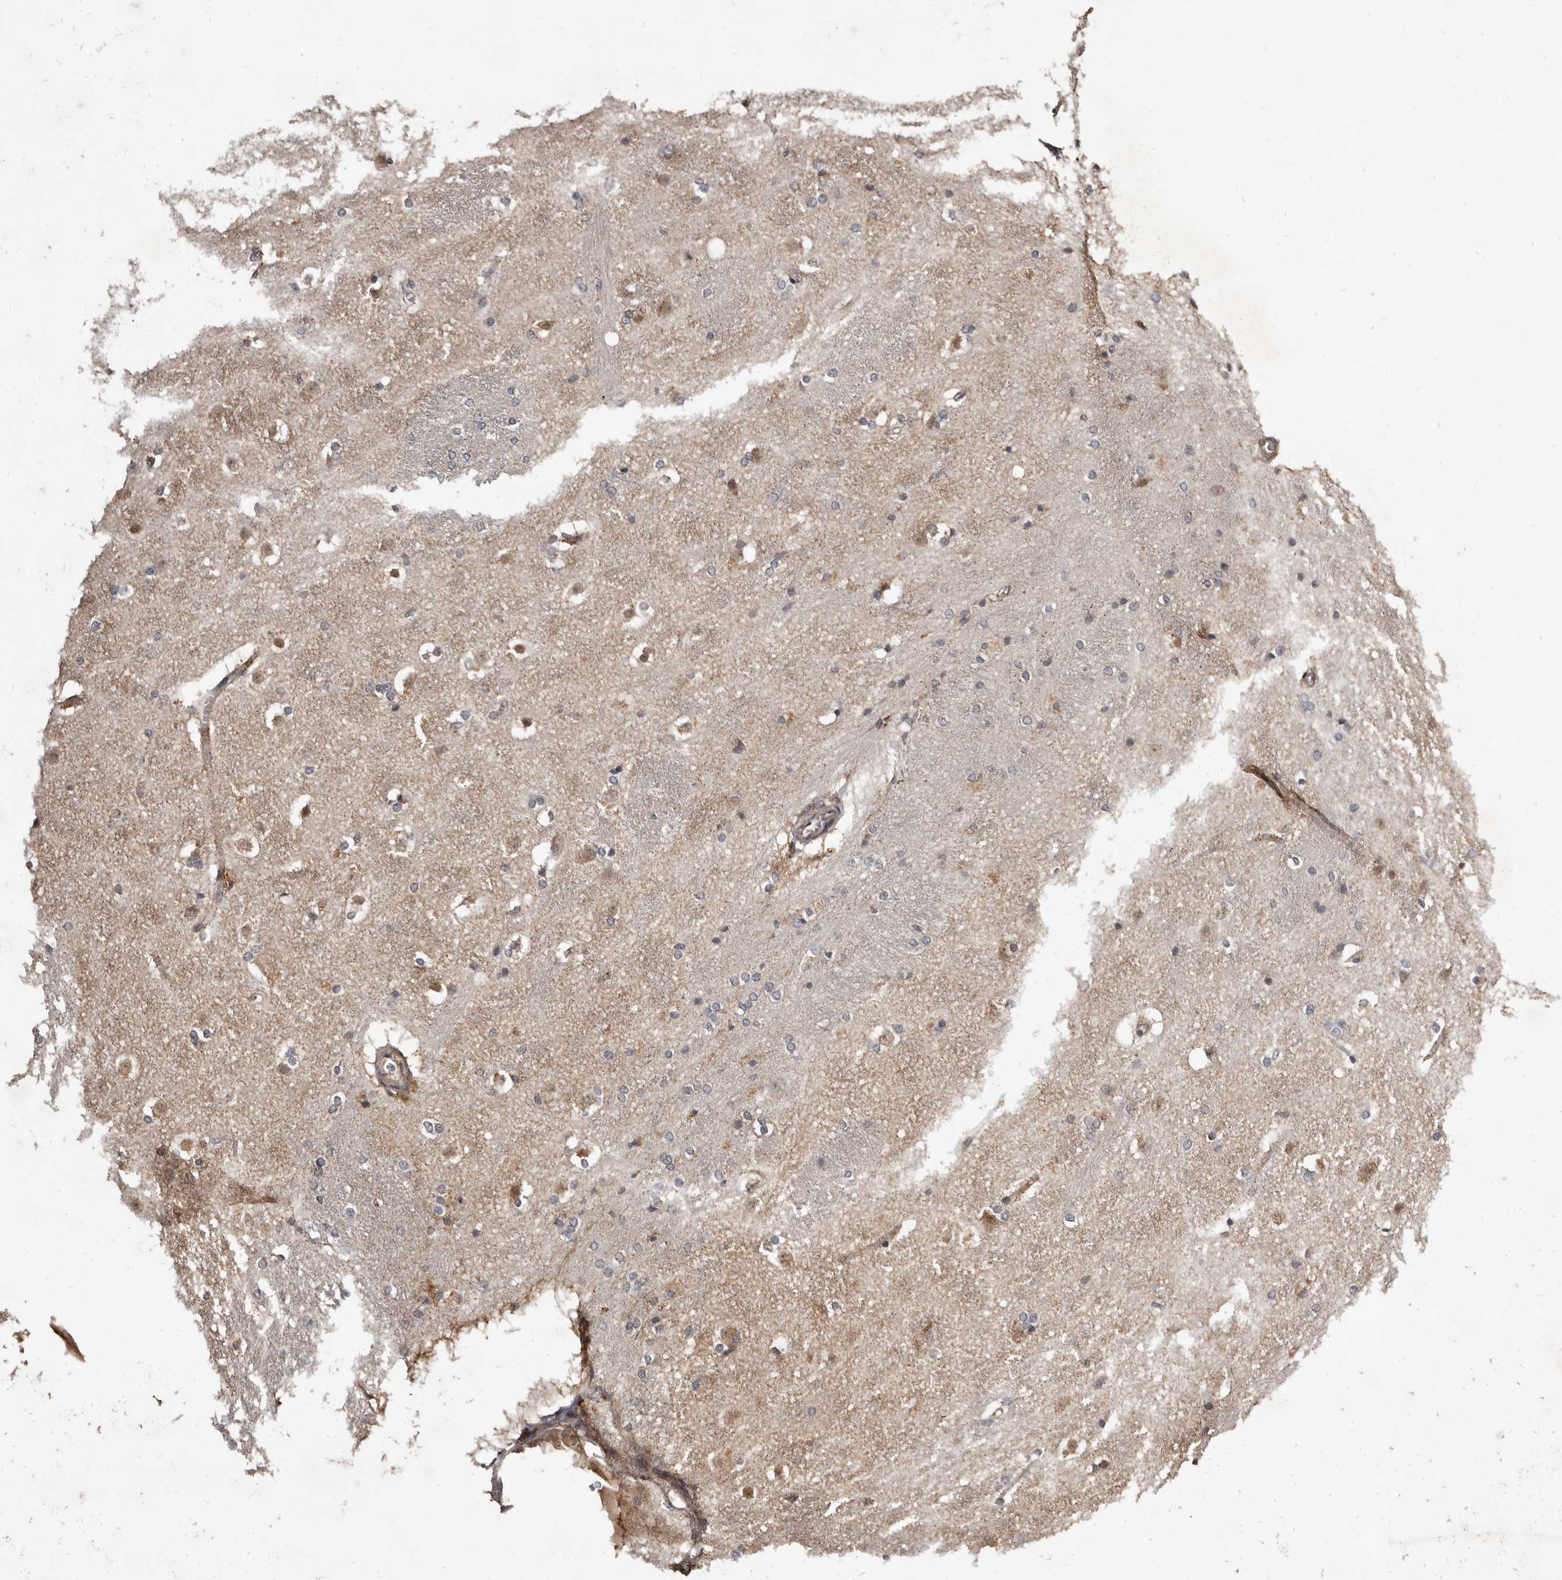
{"staining": {"intensity": "moderate", "quantity": "25%-75%", "location": "cytoplasmic/membranous,nuclear"}, "tissue": "caudate", "cell_type": "Glial cells", "image_type": "normal", "snomed": [{"axis": "morphology", "description": "Normal tissue, NOS"}, {"axis": "topography", "description": "Lateral ventricle wall"}], "caption": "A brown stain labels moderate cytoplasmic/membranous,nuclear expression of a protein in glial cells of normal human caudate. The protein of interest is shown in brown color, while the nuclei are stained blue.", "gene": "AKAP7", "patient": {"sex": "female", "age": 19}}